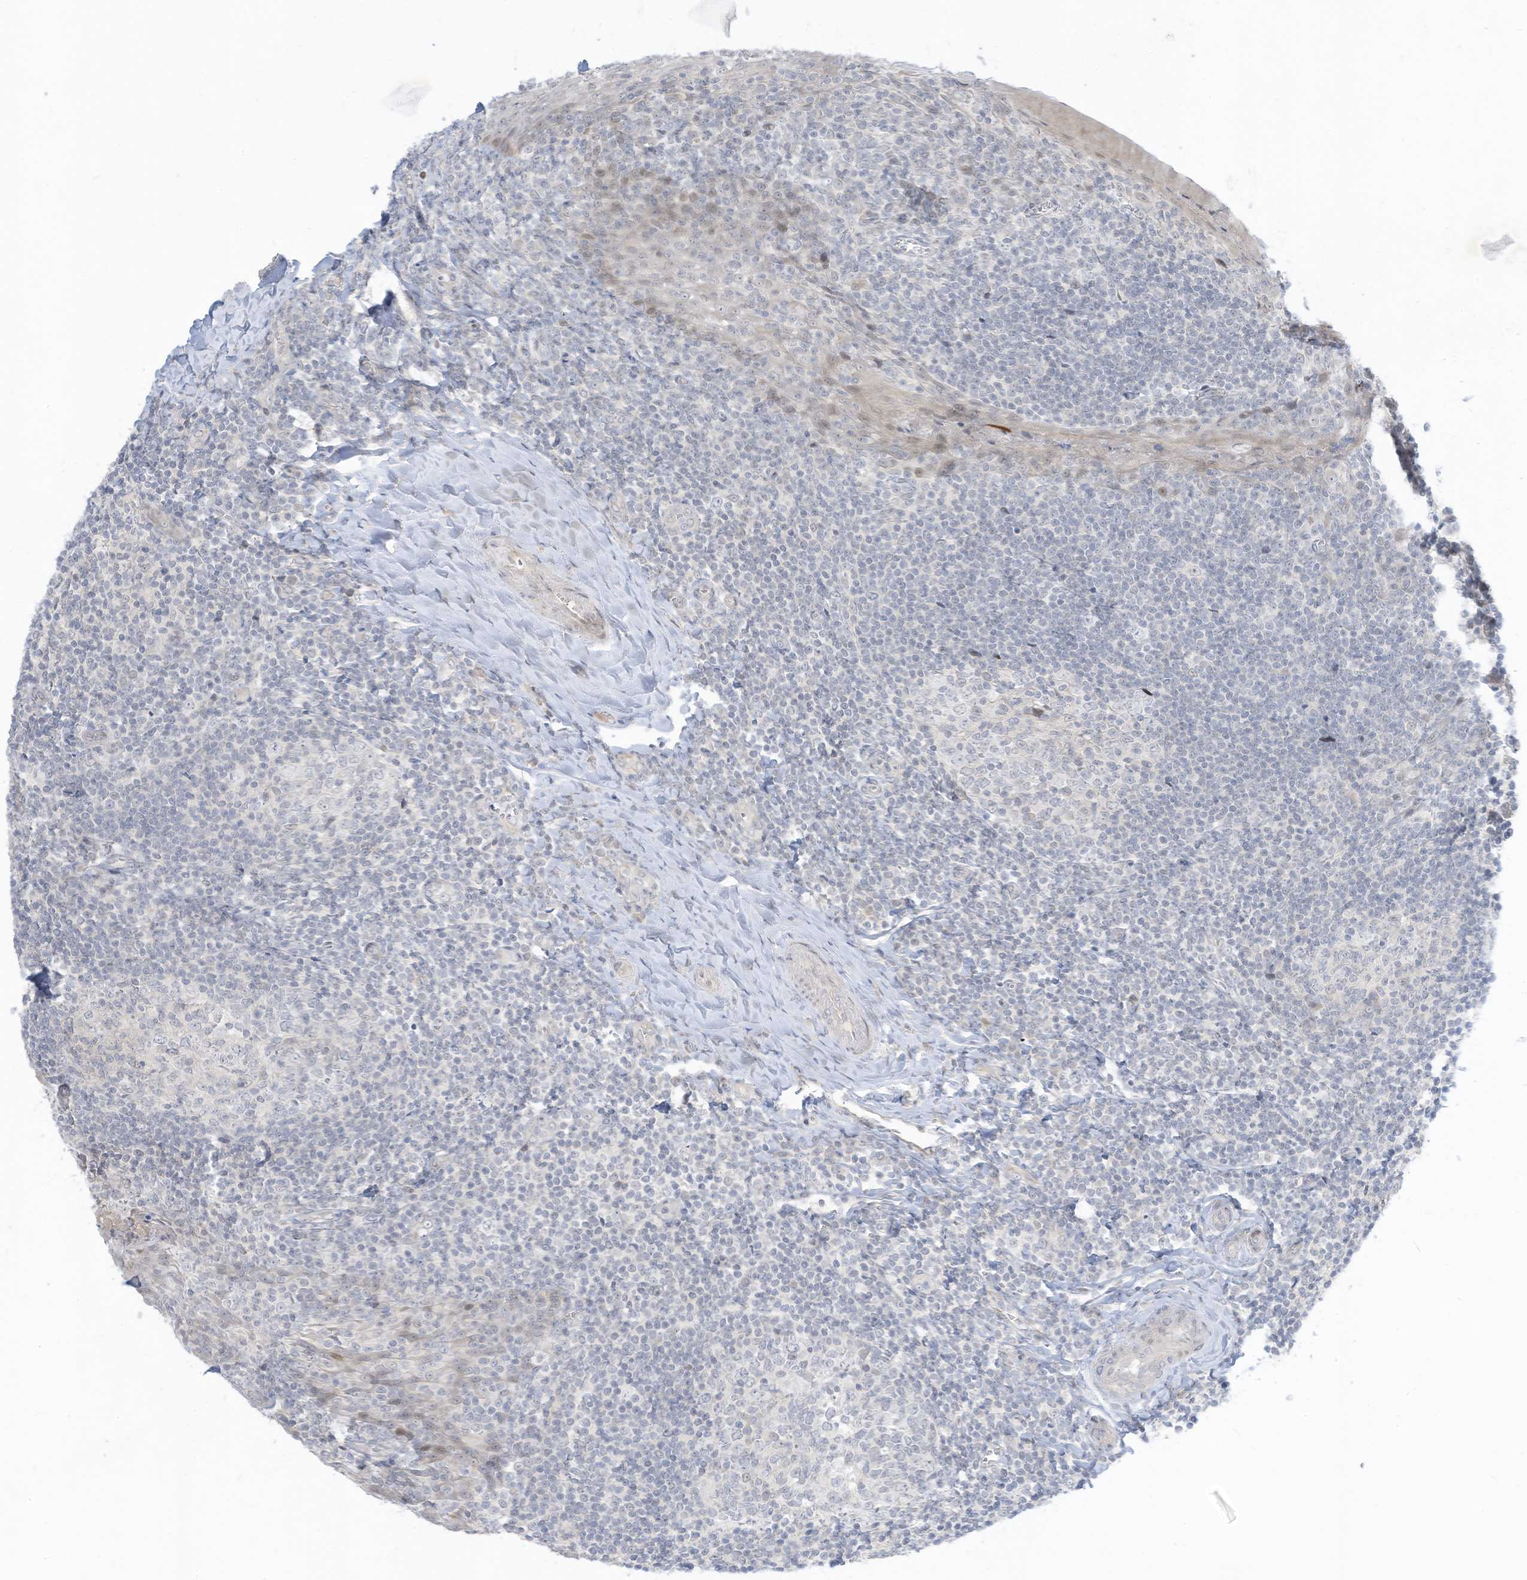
{"staining": {"intensity": "negative", "quantity": "none", "location": "none"}, "tissue": "tonsil", "cell_type": "Germinal center cells", "image_type": "normal", "snomed": [{"axis": "morphology", "description": "Normal tissue, NOS"}, {"axis": "topography", "description": "Tonsil"}], "caption": "Germinal center cells are negative for protein expression in unremarkable human tonsil. (DAB (3,3'-diaminobenzidine) IHC, high magnification).", "gene": "ASPRV1", "patient": {"sex": "male", "age": 27}}